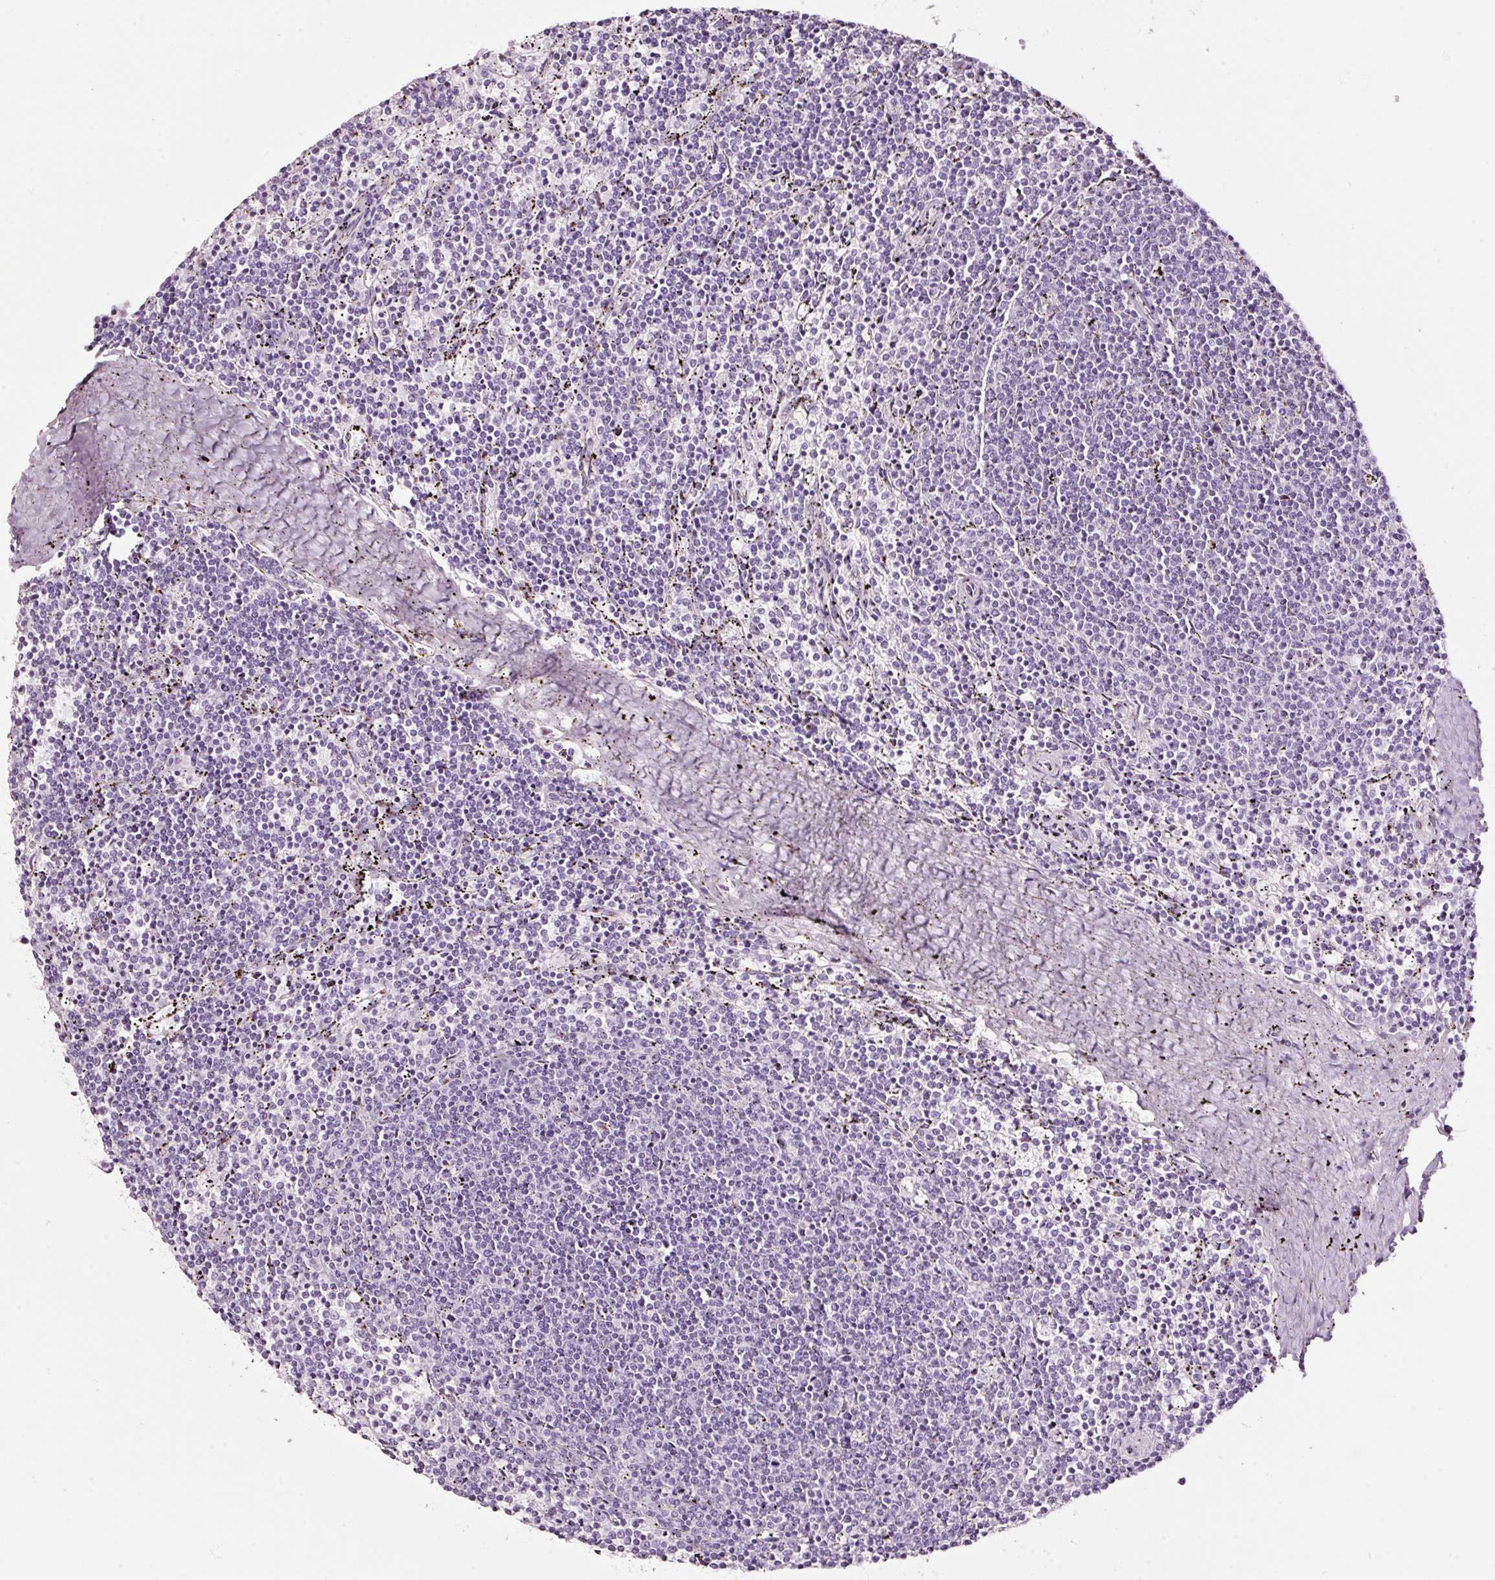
{"staining": {"intensity": "negative", "quantity": "none", "location": "none"}, "tissue": "lymphoma", "cell_type": "Tumor cells", "image_type": "cancer", "snomed": [{"axis": "morphology", "description": "Malignant lymphoma, non-Hodgkin's type, Low grade"}, {"axis": "topography", "description": "Spleen"}], "caption": "A photomicrograph of human lymphoma is negative for staining in tumor cells.", "gene": "SDF4", "patient": {"sex": "female", "age": 50}}